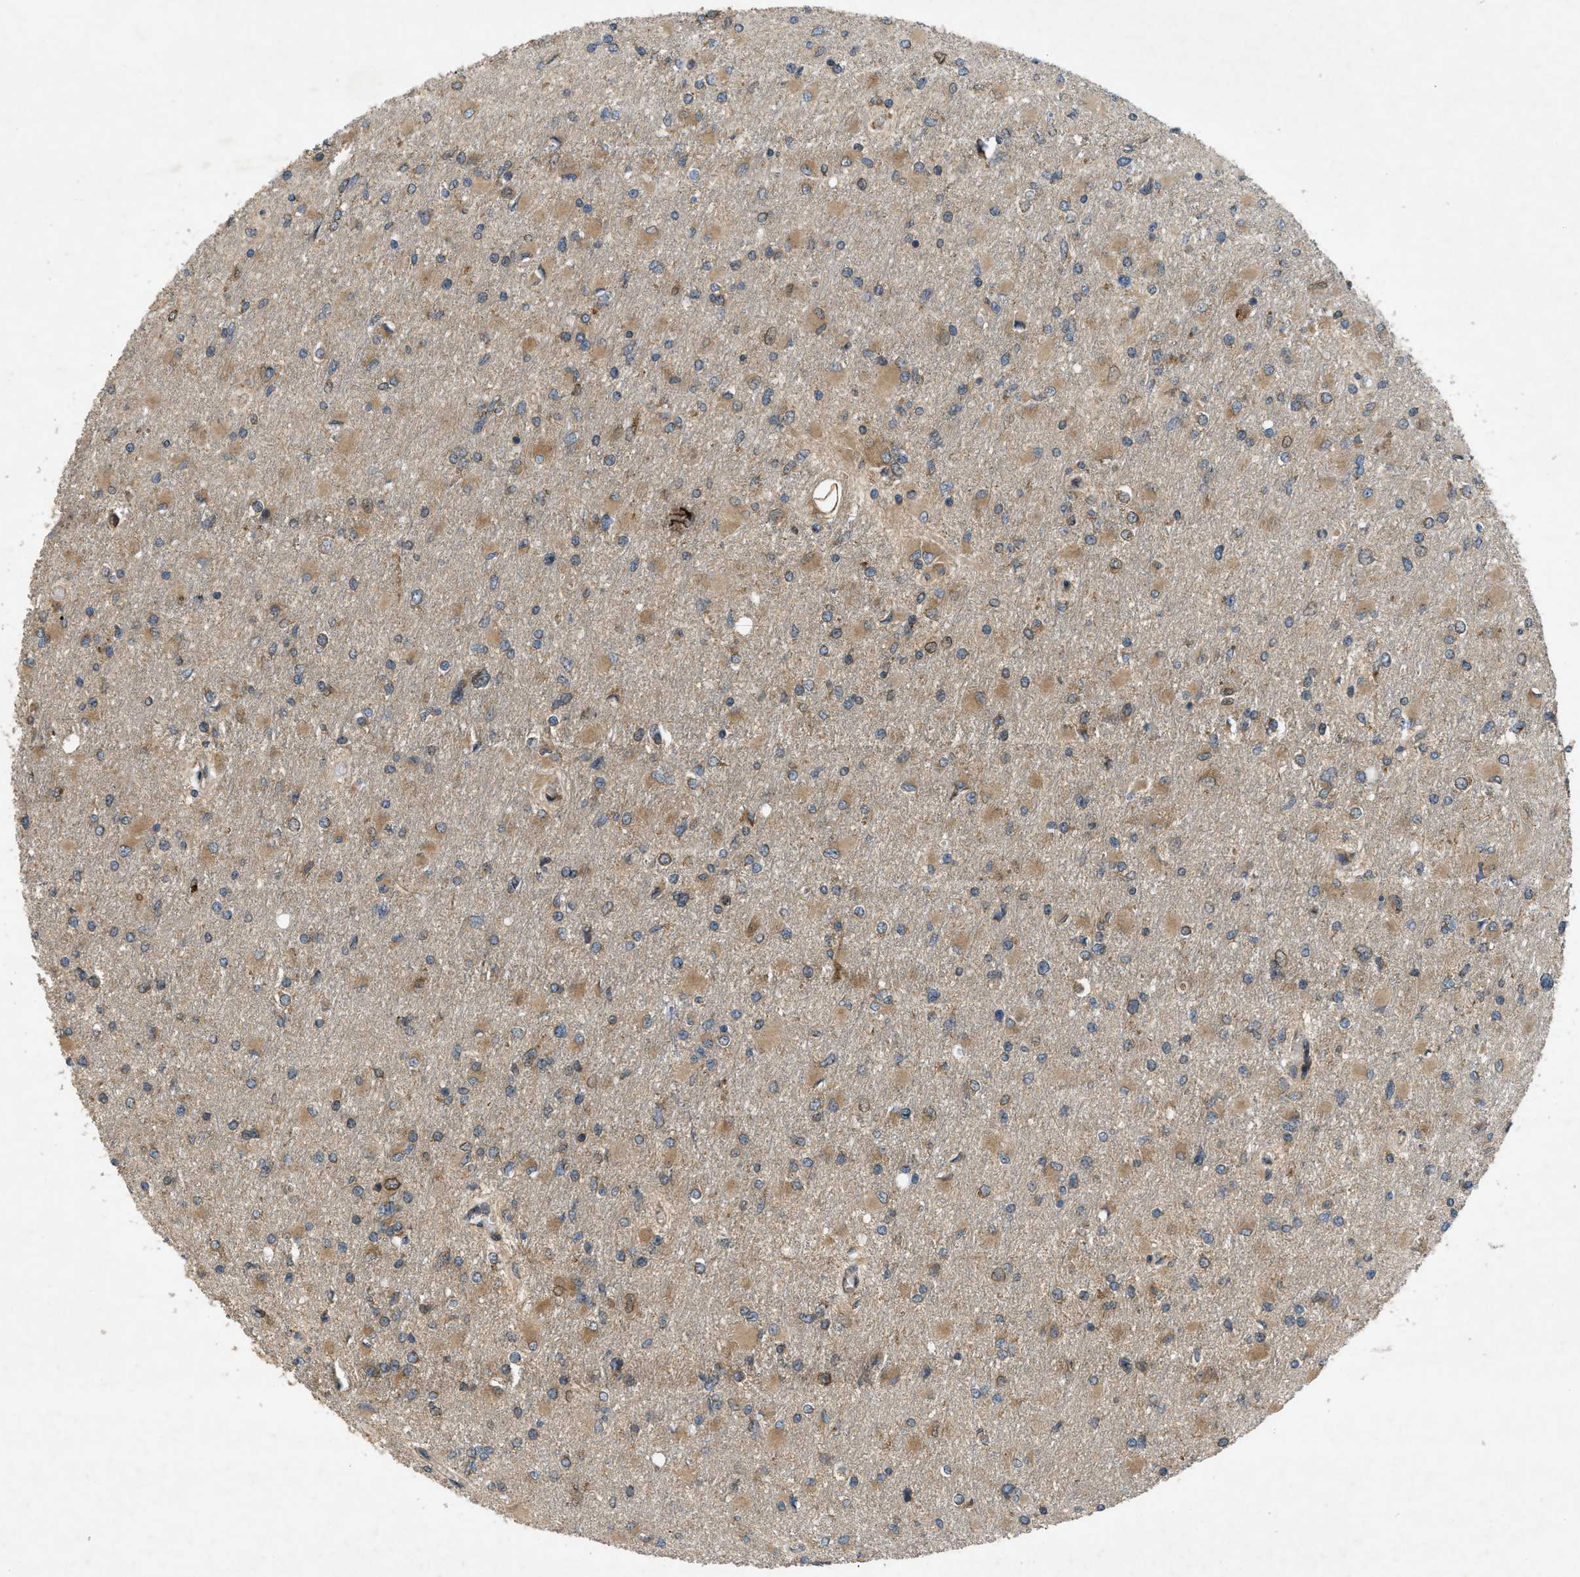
{"staining": {"intensity": "weak", "quantity": ">75%", "location": "cytoplasmic/membranous"}, "tissue": "glioma", "cell_type": "Tumor cells", "image_type": "cancer", "snomed": [{"axis": "morphology", "description": "Glioma, malignant, High grade"}, {"axis": "topography", "description": "Cerebral cortex"}], "caption": "About >75% of tumor cells in glioma demonstrate weak cytoplasmic/membranous protein expression as visualized by brown immunohistochemical staining.", "gene": "PCDH18", "patient": {"sex": "female", "age": 36}}